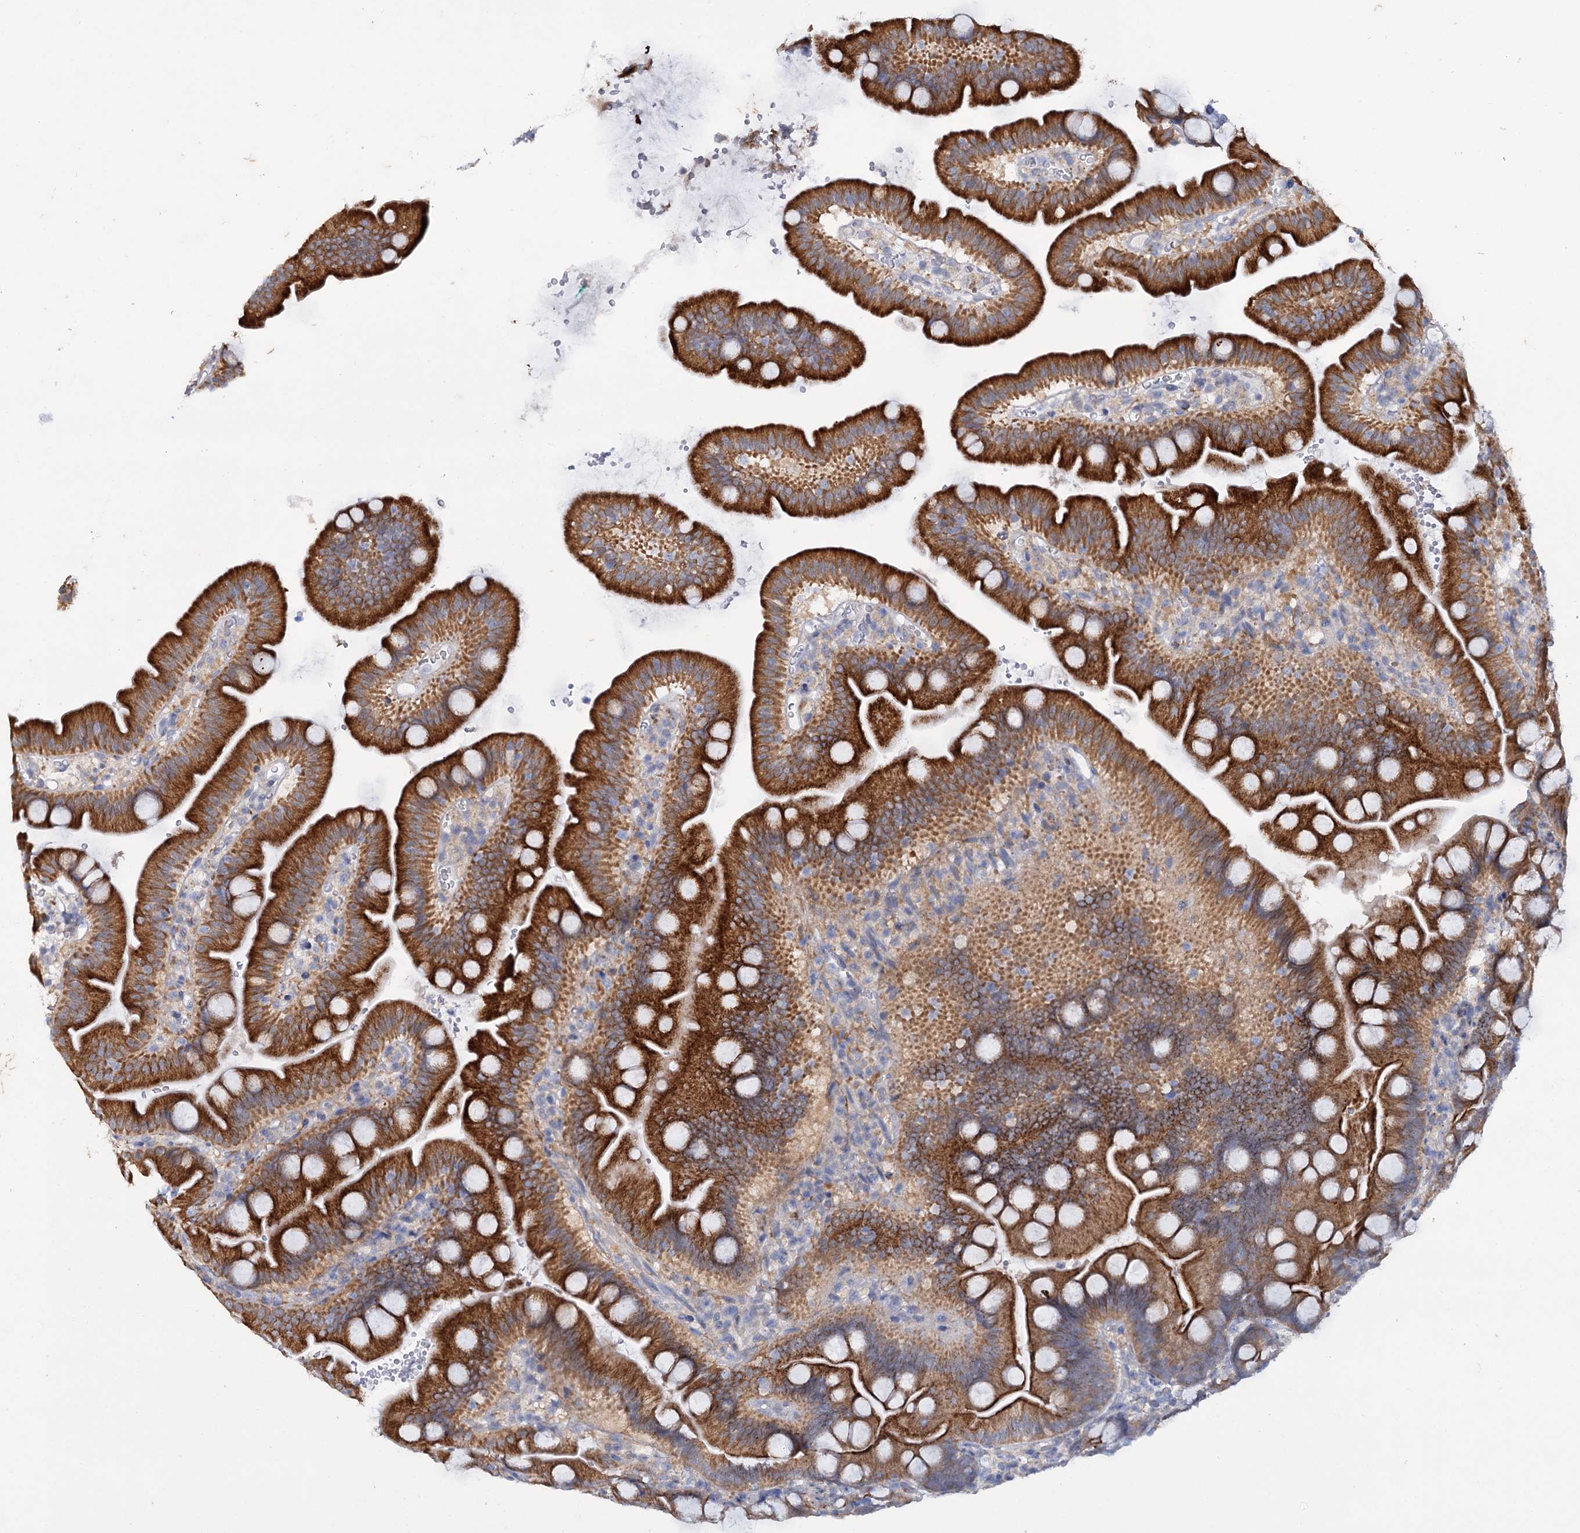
{"staining": {"intensity": "strong", "quantity": ">75%", "location": "cytoplasmic/membranous"}, "tissue": "small intestine", "cell_type": "Glandular cells", "image_type": "normal", "snomed": [{"axis": "morphology", "description": "Normal tissue, NOS"}, {"axis": "topography", "description": "Small intestine"}], "caption": "Protein staining demonstrates strong cytoplasmic/membranous staining in about >75% of glandular cells in normal small intestine.", "gene": "MID1IP1", "patient": {"sex": "female", "age": 68}}